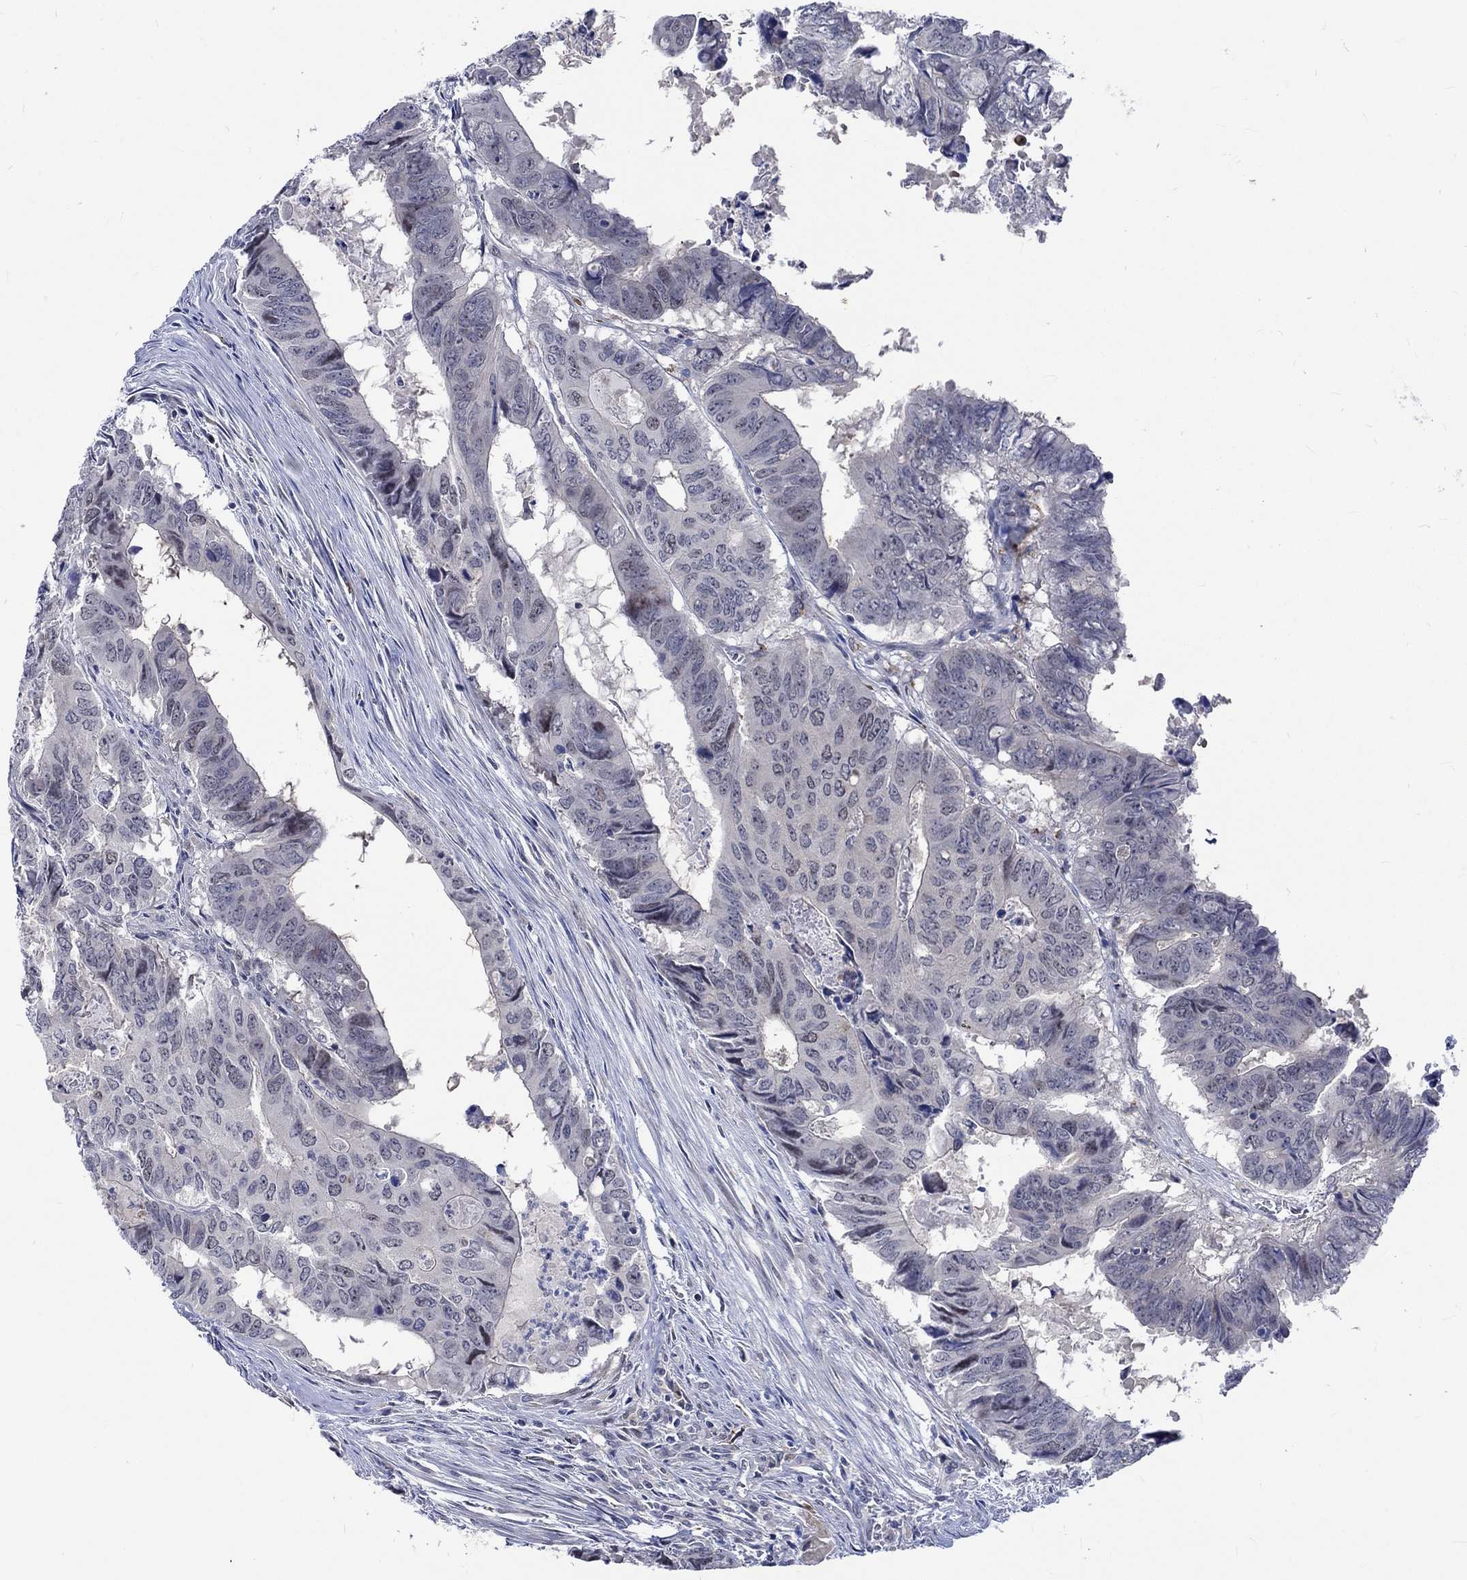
{"staining": {"intensity": "weak", "quantity": "<25%", "location": "nuclear"}, "tissue": "colorectal cancer", "cell_type": "Tumor cells", "image_type": "cancer", "snomed": [{"axis": "morphology", "description": "Adenocarcinoma, NOS"}, {"axis": "topography", "description": "Colon"}], "caption": "An immunohistochemistry histopathology image of colorectal adenocarcinoma is shown. There is no staining in tumor cells of colorectal adenocarcinoma. (DAB (3,3'-diaminobenzidine) immunohistochemistry visualized using brightfield microscopy, high magnification).", "gene": "E2F8", "patient": {"sex": "male", "age": 79}}